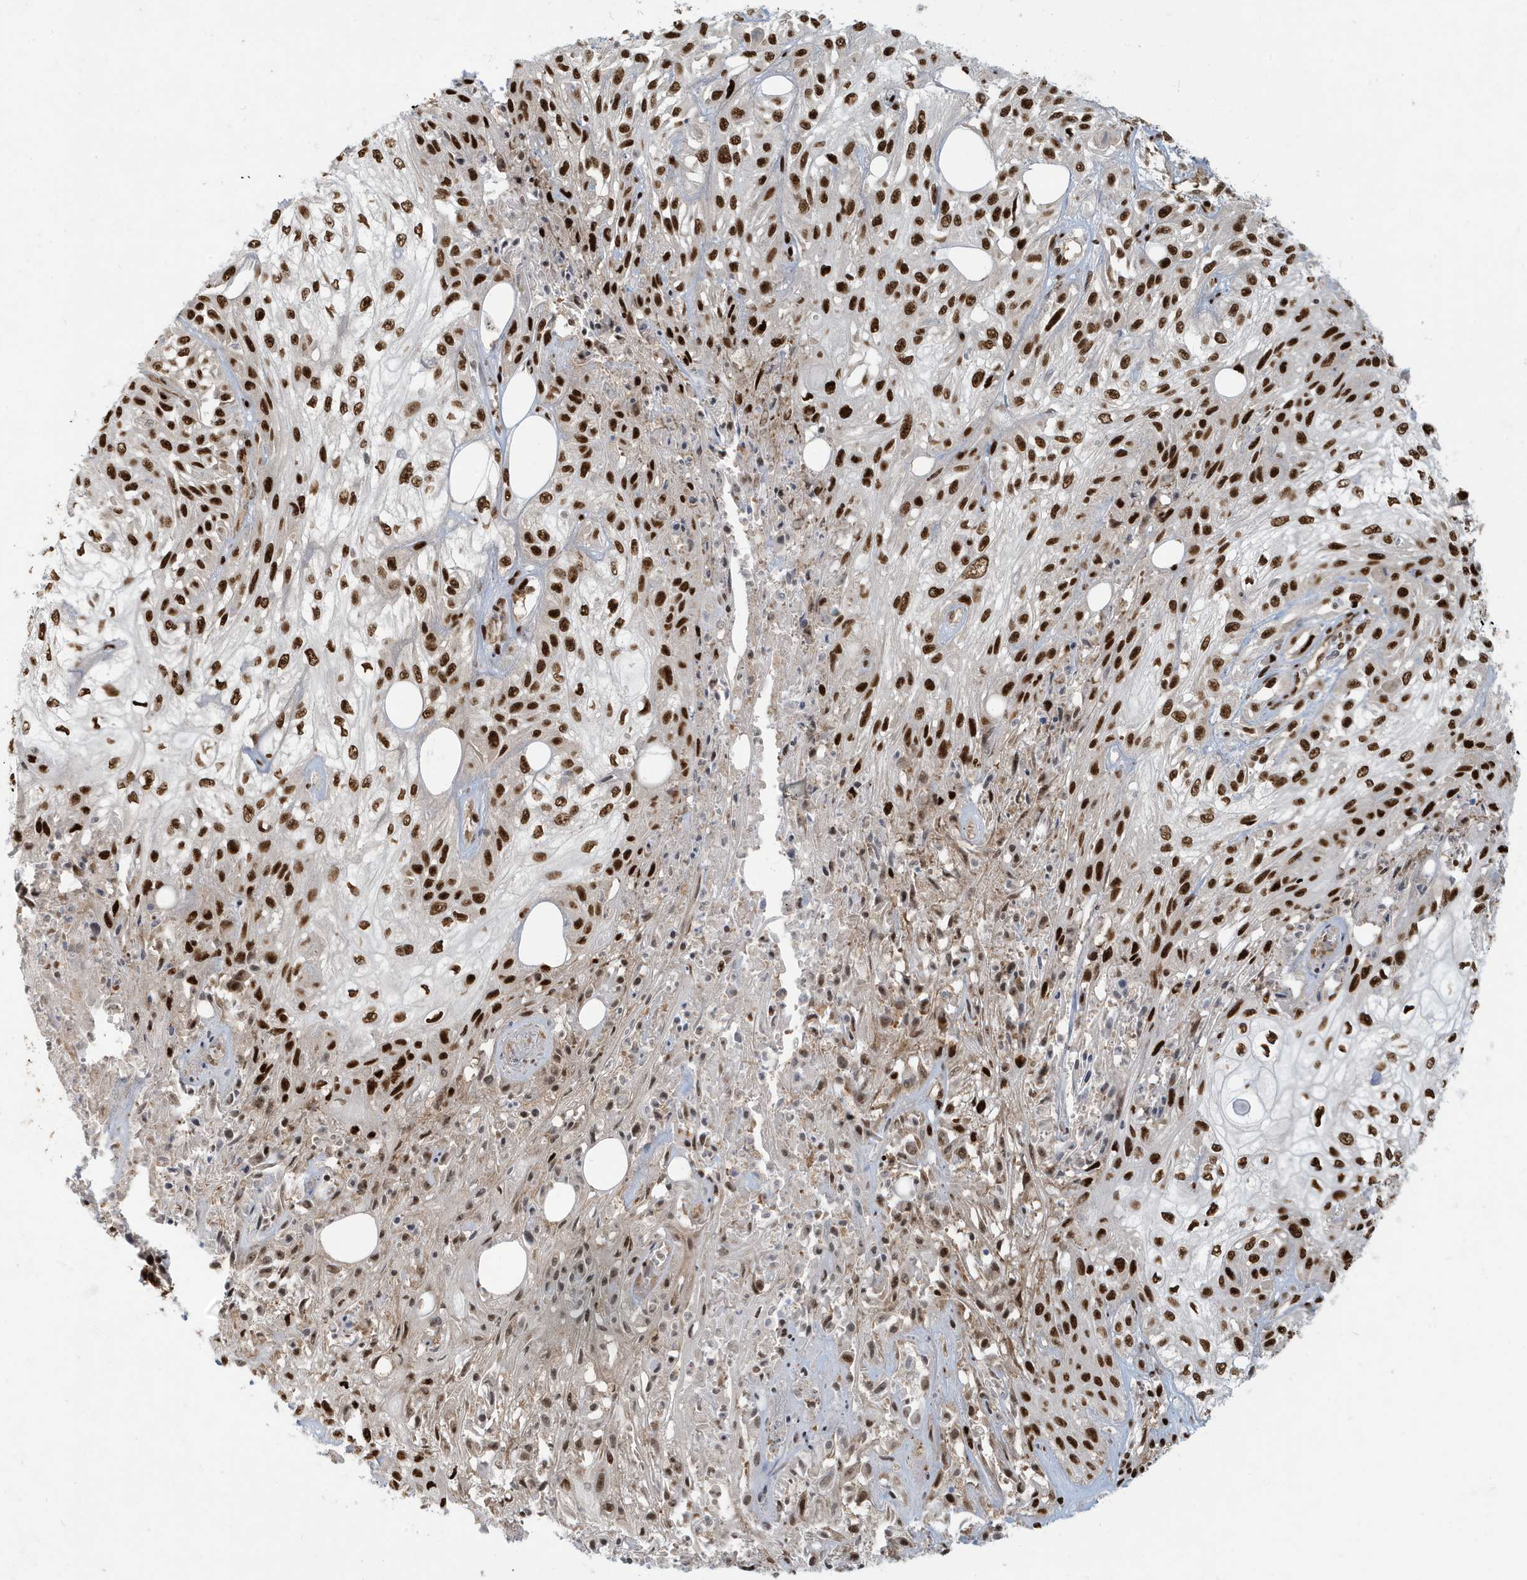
{"staining": {"intensity": "strong", "quantity": ">75%", "location": "nuclear"}, "tissue": "skin cancer", "cell_type": "Tumor cells", "image_type": "cancer", "snomed": [{"axis": "morphology", "description": "Squamous cell carcinoma, NOS"}, {"axis": "morphology", "description": "Squamous cell carcinoma, metastatic, NOS"}, {"axis": "topography", "description": "Skin"}, {"axis": "topography", "description": "Lymph node"}], "caption": "Tumor cells reveal strong nuclear positivity in about >75% of cells in skin cancer. (brown staining indicates protein expression, while blue staining denotes nuclei).", "gene": "CKS2", "patient": {"sex": "male", "age": 75}}